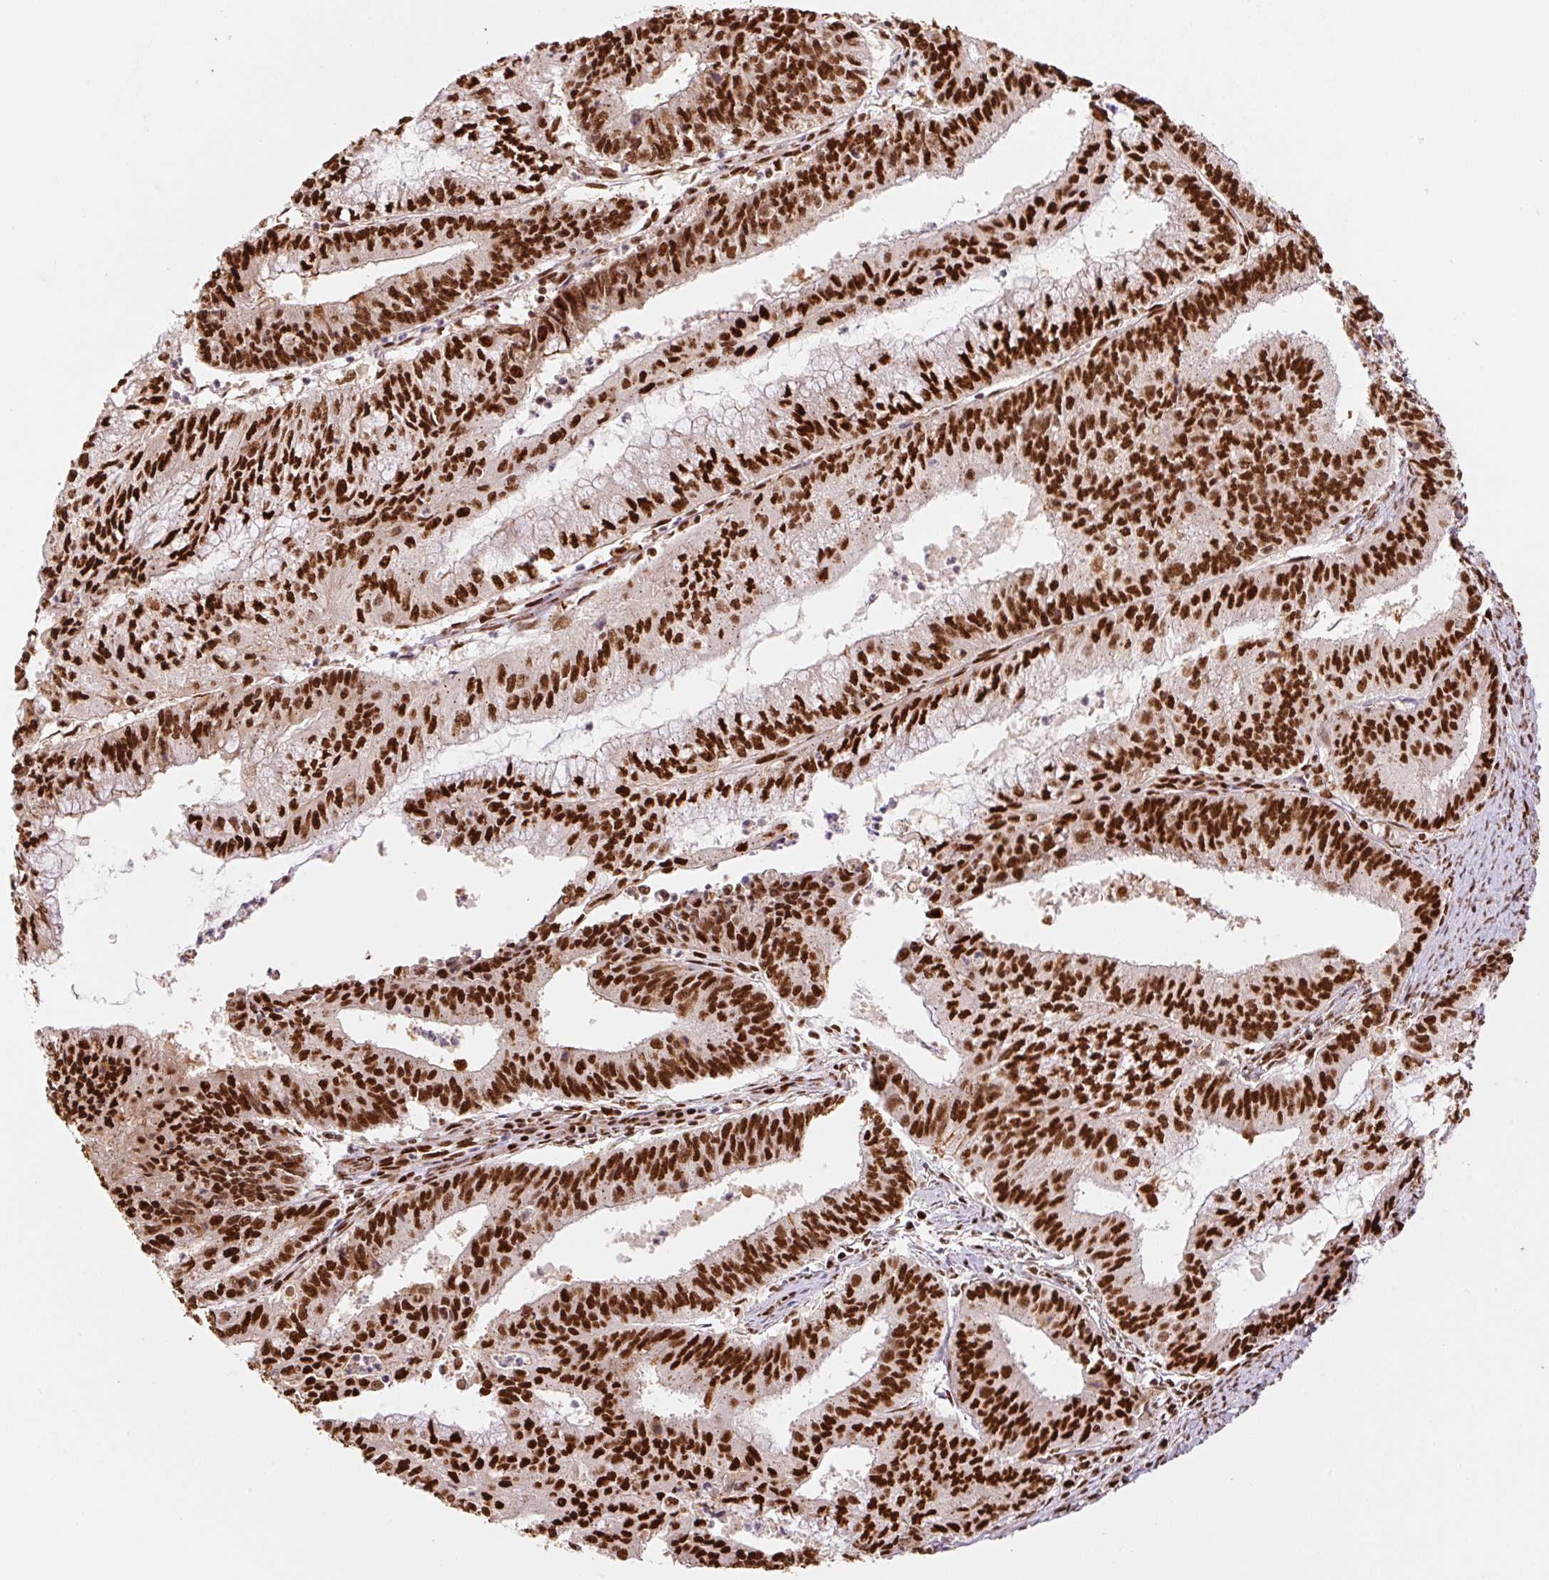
{"staining": {"intensity": "strong", "quantity": ">75%", "location": "cytoplasmic/membranous,nuclear"}, "tissue": "endometrial cancer", "cell_type": "Tumor cells", "image_type": "cancer", "snomed": [{"axis": "morphology", "description": "Adenocarcinoma, NOS"}, {"axis": "topography", "description": "Endometrium"}], "caption": "Human endometrial cancer (adenocarcinoma) stained with a brown dye shows strong cytoplasmic/membranous and nuclear positive positivity in approximately >75% of tumor cells.", "gene": "GPR139", "patient": {"sex": "female", "age": 61}}